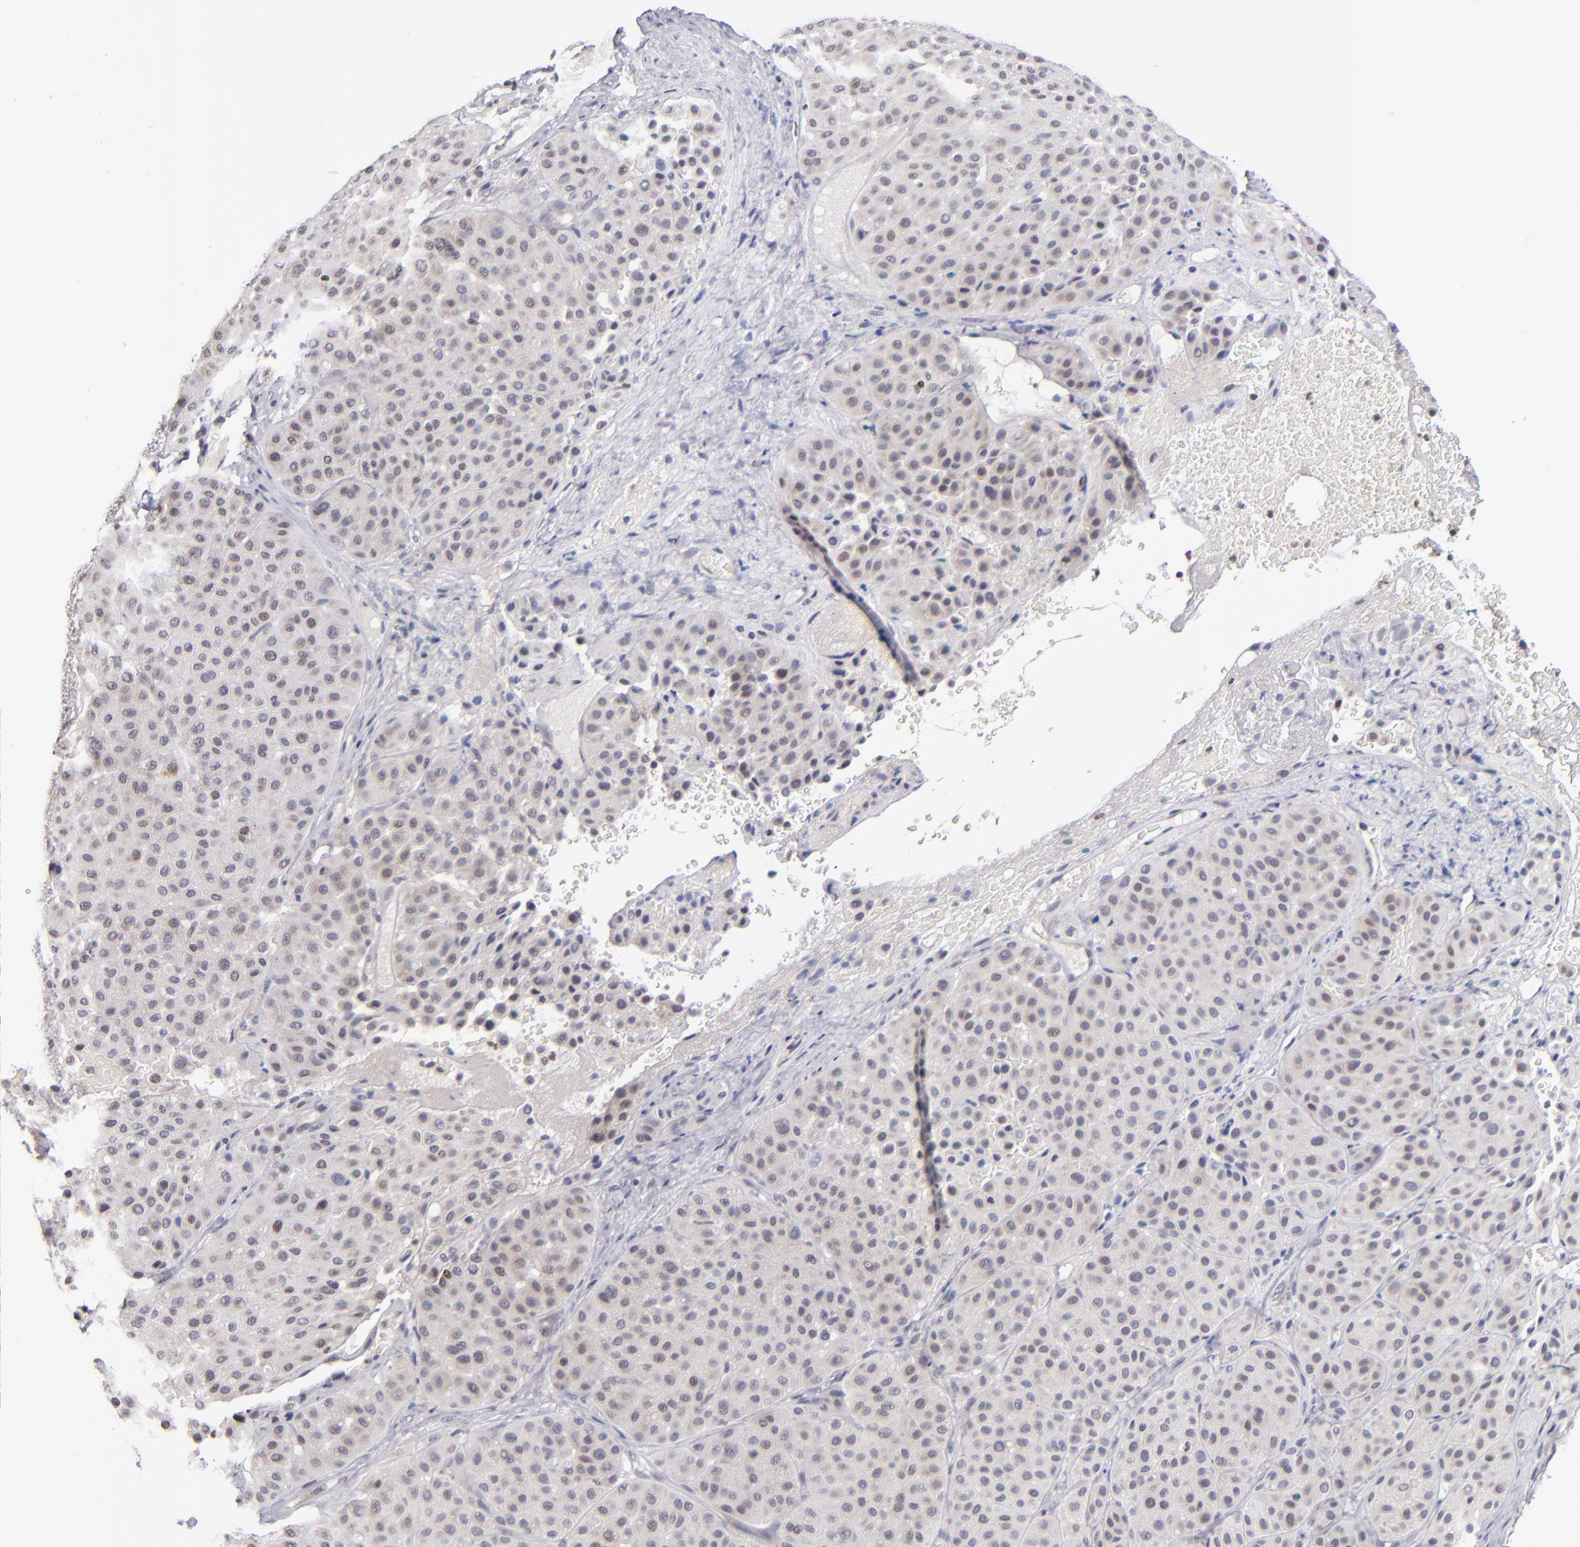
{"staining": {"intensity": "weak", "quantity": "<25%", "location": "nuclear"}, "tissue": "melanoma", "cell_type": "Tumor cells", "image_type": "cancer", "snomed": [{"axis": "morphology", "description": "Normal tissue, NOS"}, {"axis": "morphology", "description": "Malignant melanoma, Metastatic site"}, {"axis": "topography", "description": "Skin"}], "caption": "The image reveals no significant expression in tumor cells of malignant melanoma (metastatic site). The staining was performed using DAB to visualize the protein expression in brown, while the nuclei were stained in blue with hematoxylin (Magnification: 20x).", "gene": "ODF2", "patient": {"sex": "male", "age": 41}}